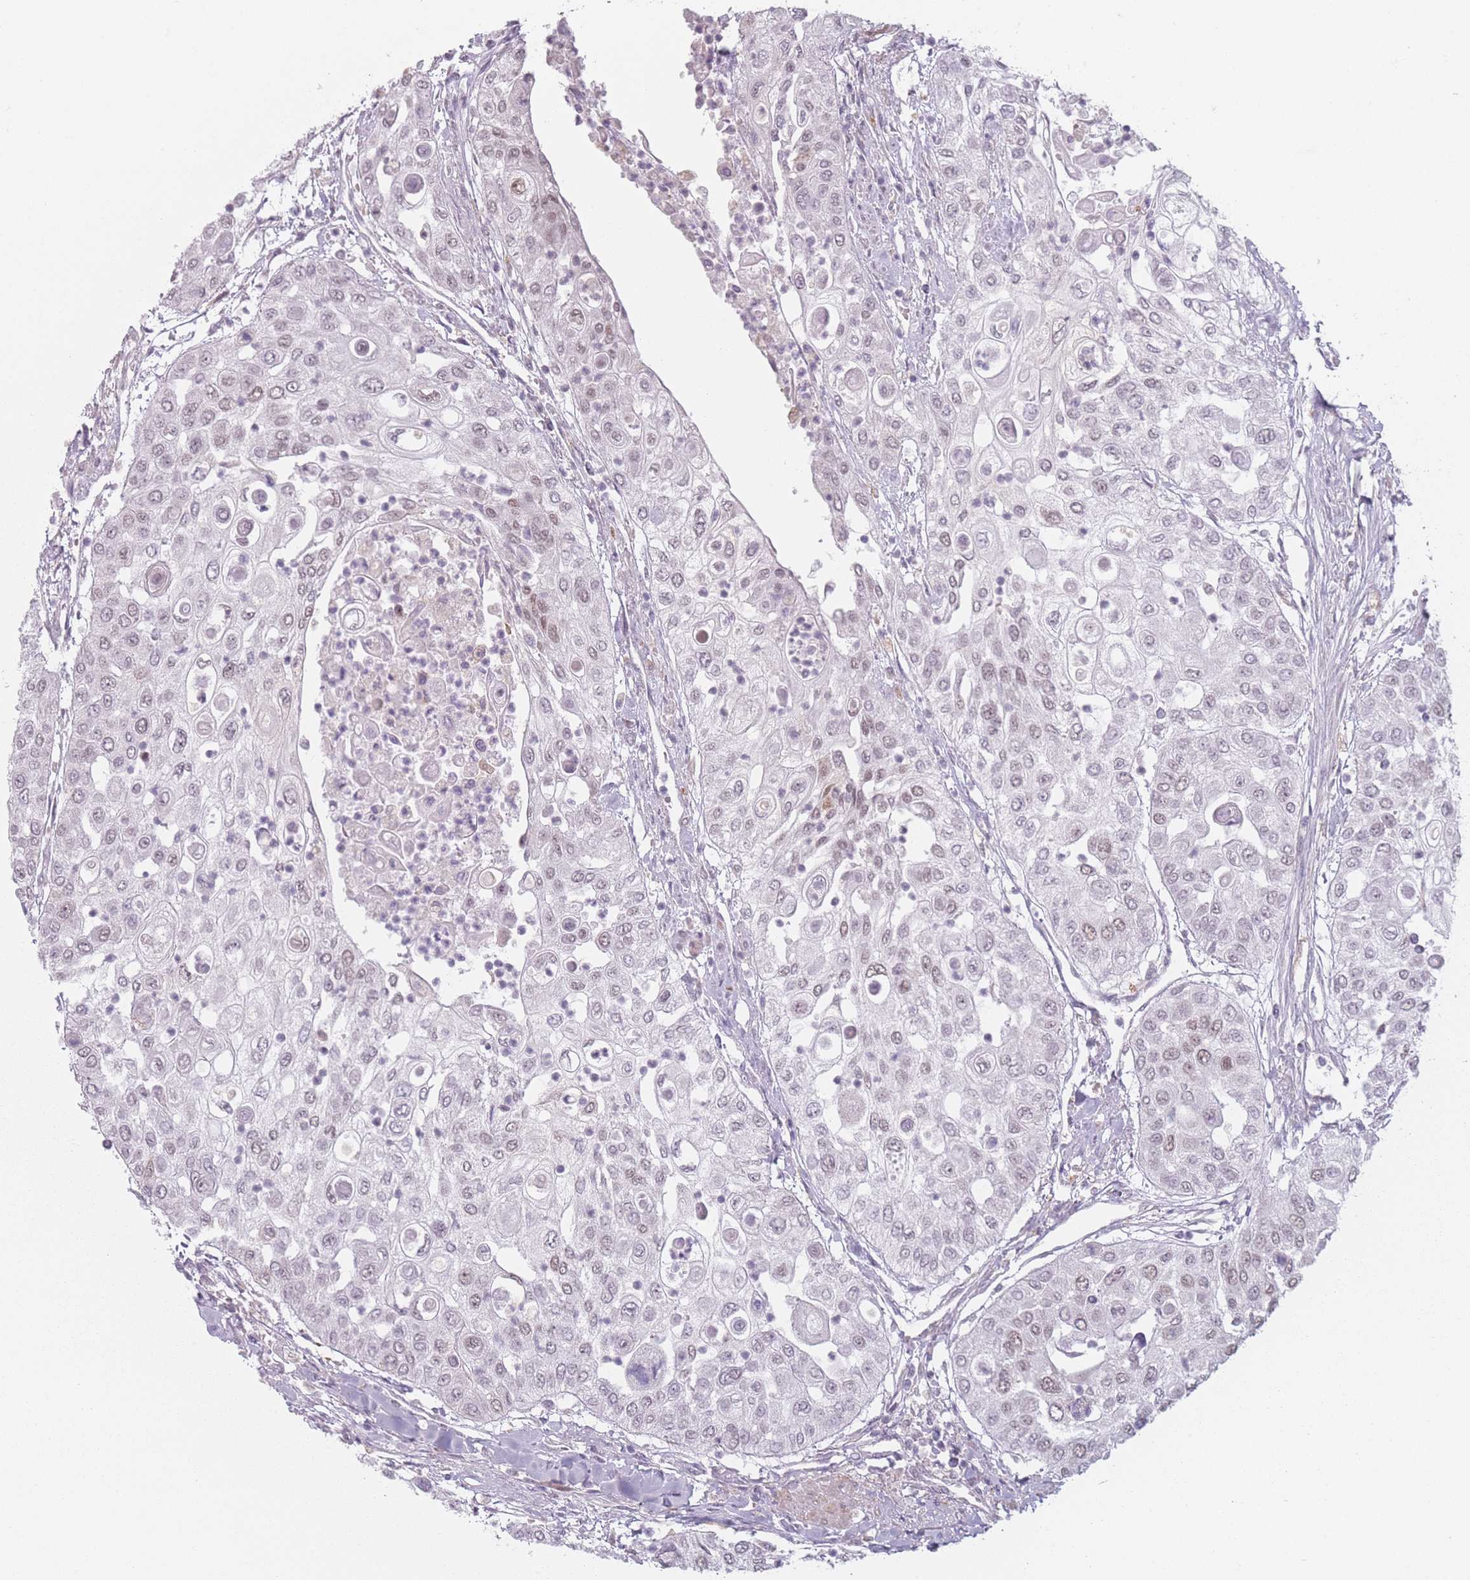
{"staining": {"intensity": "weak", "quantity": "25%-75%", "location": "nuclear"}, "tissue": "urothelial cancer", "cell_type": "Tumor cells", "image_type": "cancer", "snomed": [{"axis": "morphology", "description": "Urothelial carcinoma, High grade"}, {"axis": "topography", "description": "Urinary bladder"}], "caption": "A brown stain highlights weak nuclear staining of a protein in human urothelial carcinoma (high-grade) tumor cells.", "gene": "OR10C1", "patient": {"sex": "female", "age": 79}}